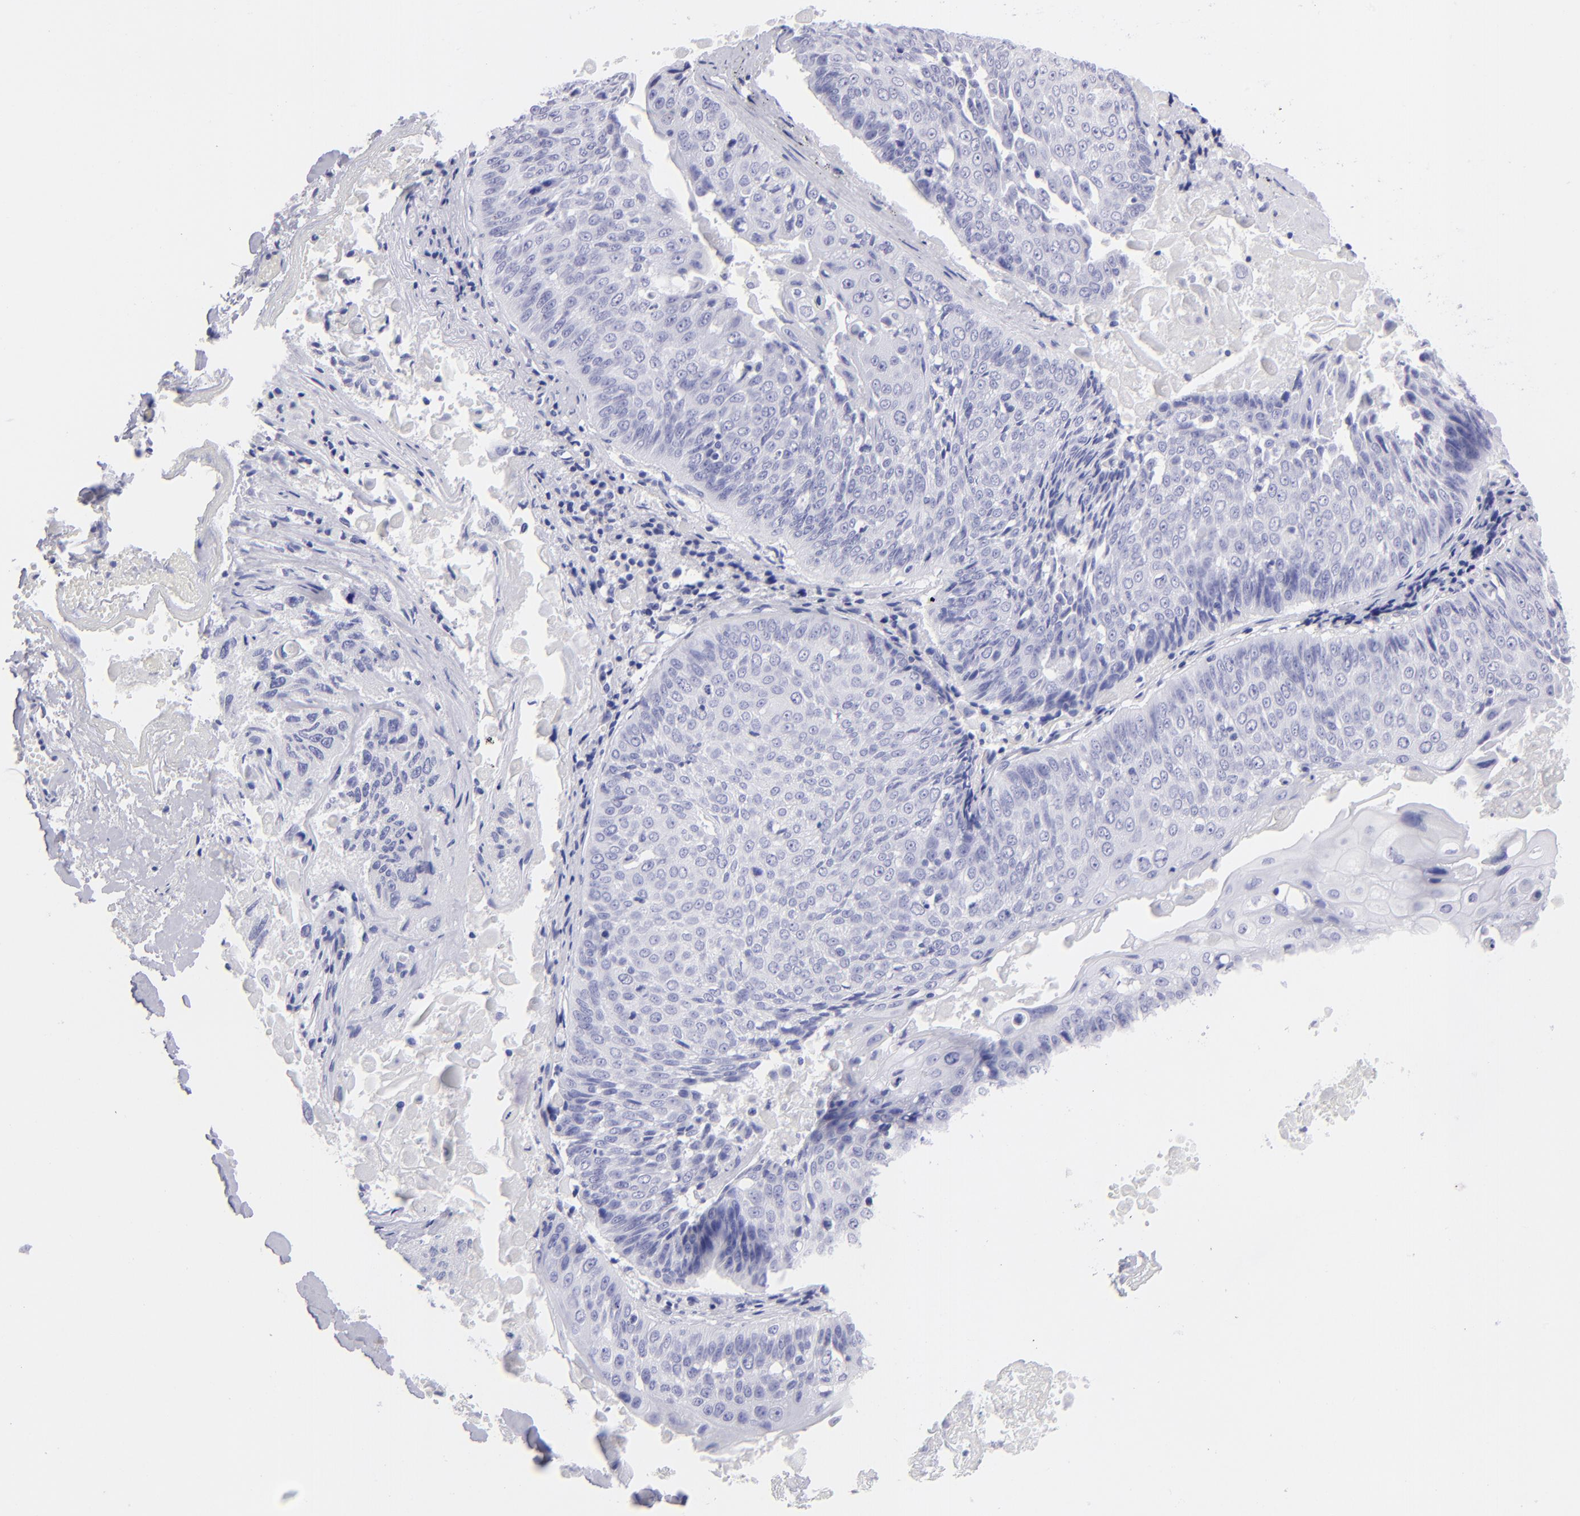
{"staining": {"intensity": "negative", "quantity": "none", "location": "none"}, "tissue": "lung cancer", "cell_type": "Tumor cells", "image_type": "cancer", "snomed": [{"axis": "morphology", "description": "Adenocarcinoma, NOS"}, {"axis": "topography", "description": "Lung"}], "caption": "Protein analysis of adenocarcinoma (lung) reveals no significant expression in tumor cells.", "gene": "SLC1A3", "patient": {"sex": "male", "age": 60}}